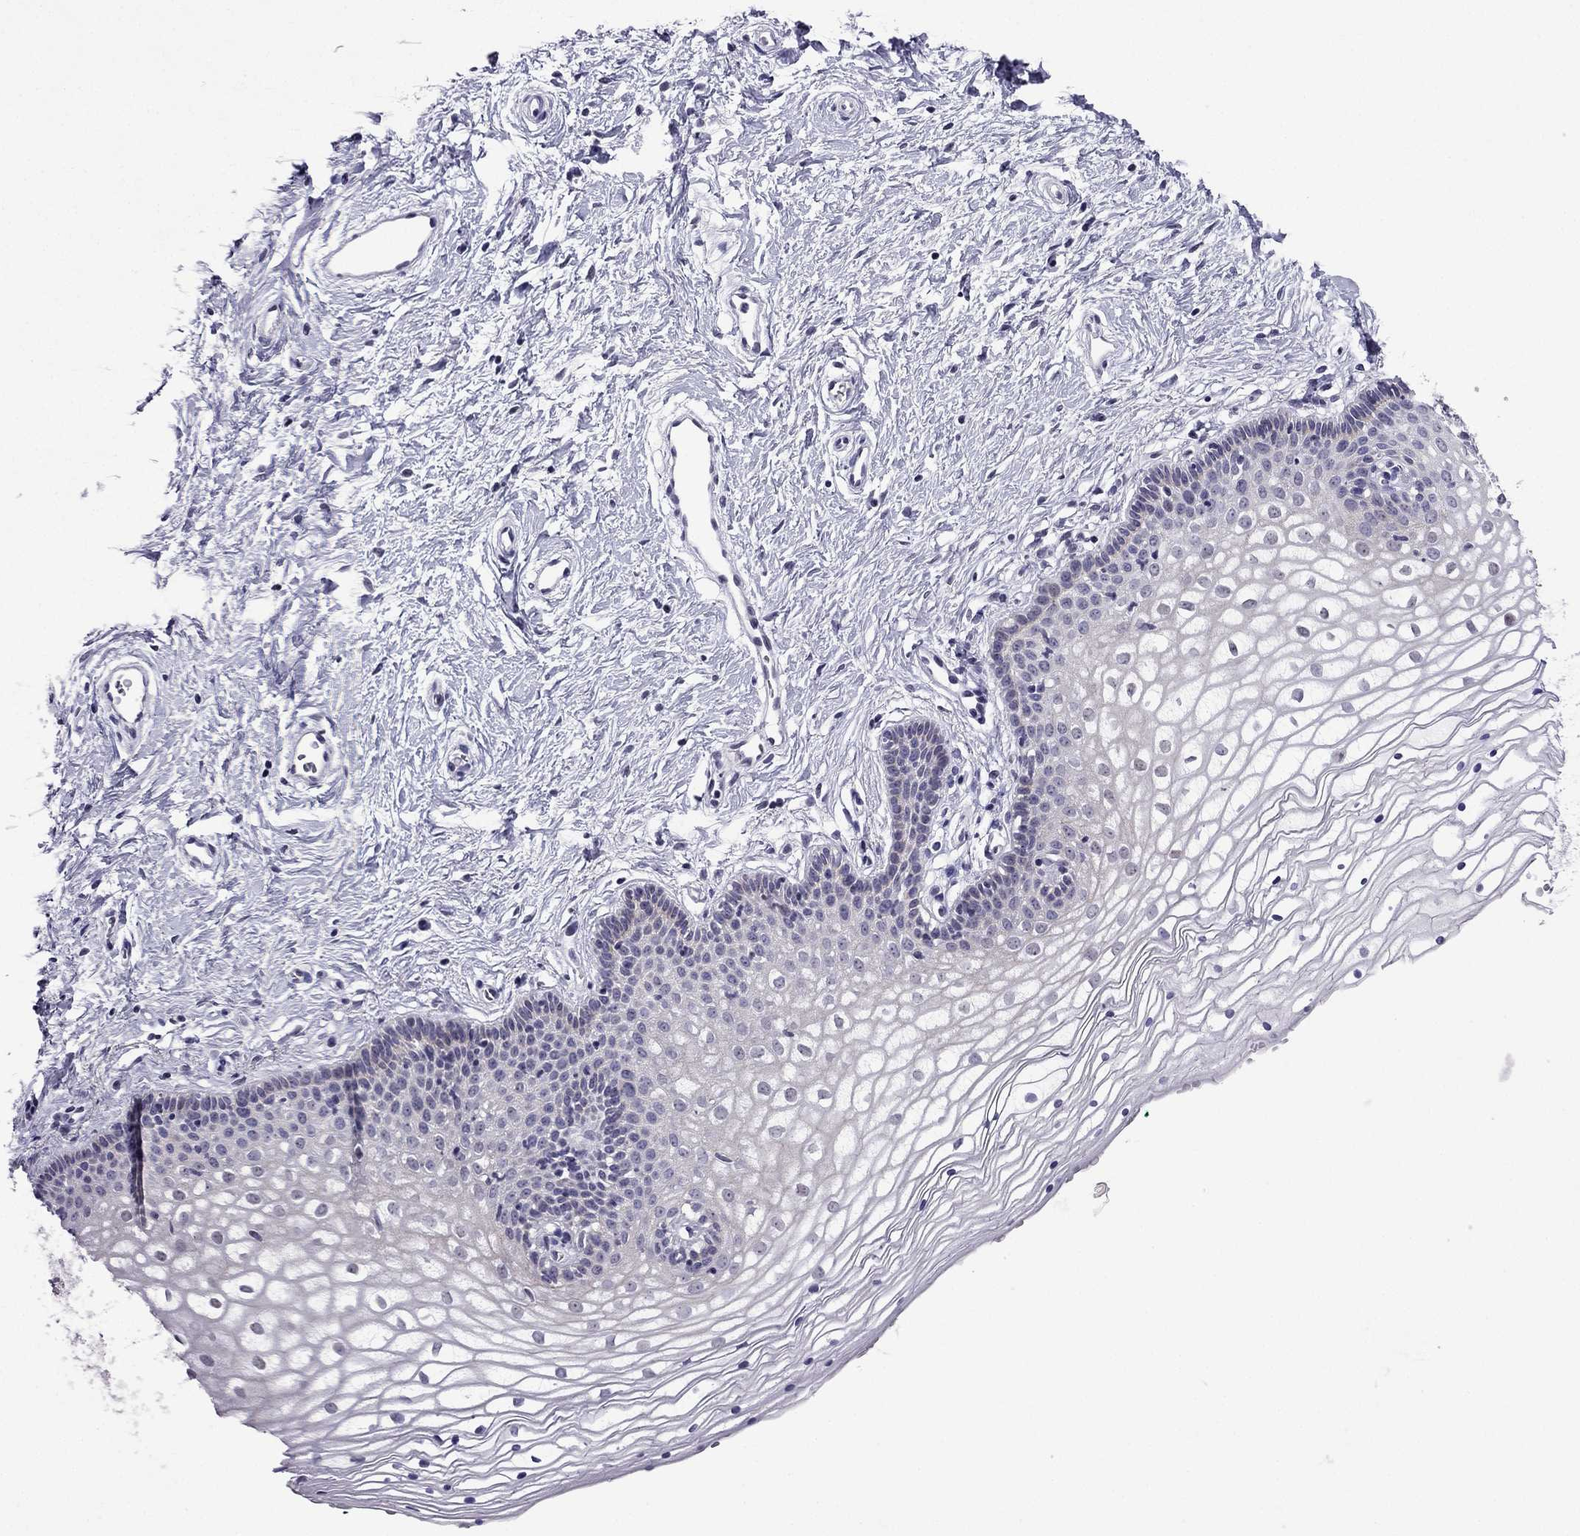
{"staining": {"intensity": "negative", "quantity": "none", "location": "none"}, "tissue": "vagina", "cell_type": "Squamous epithelial cells", "image_type": "normal", "snomed": [{"axis": "morphology", "description": "Normal tissue, NOS"}, {"axis": "topography", "description": "Vagina"}], "caption": "The immunohistochemistry photomicrograph has no significant staining in squamous epithelial cells of vagina. (Stains: DAB (3,3'-diaminobenzidine) IHC with hematoxylin counter stain, Microscopy: brightfield microscopy at high magnification).", "gene": "POM121L12", "patient": {"sex": "female", "age": 36}}